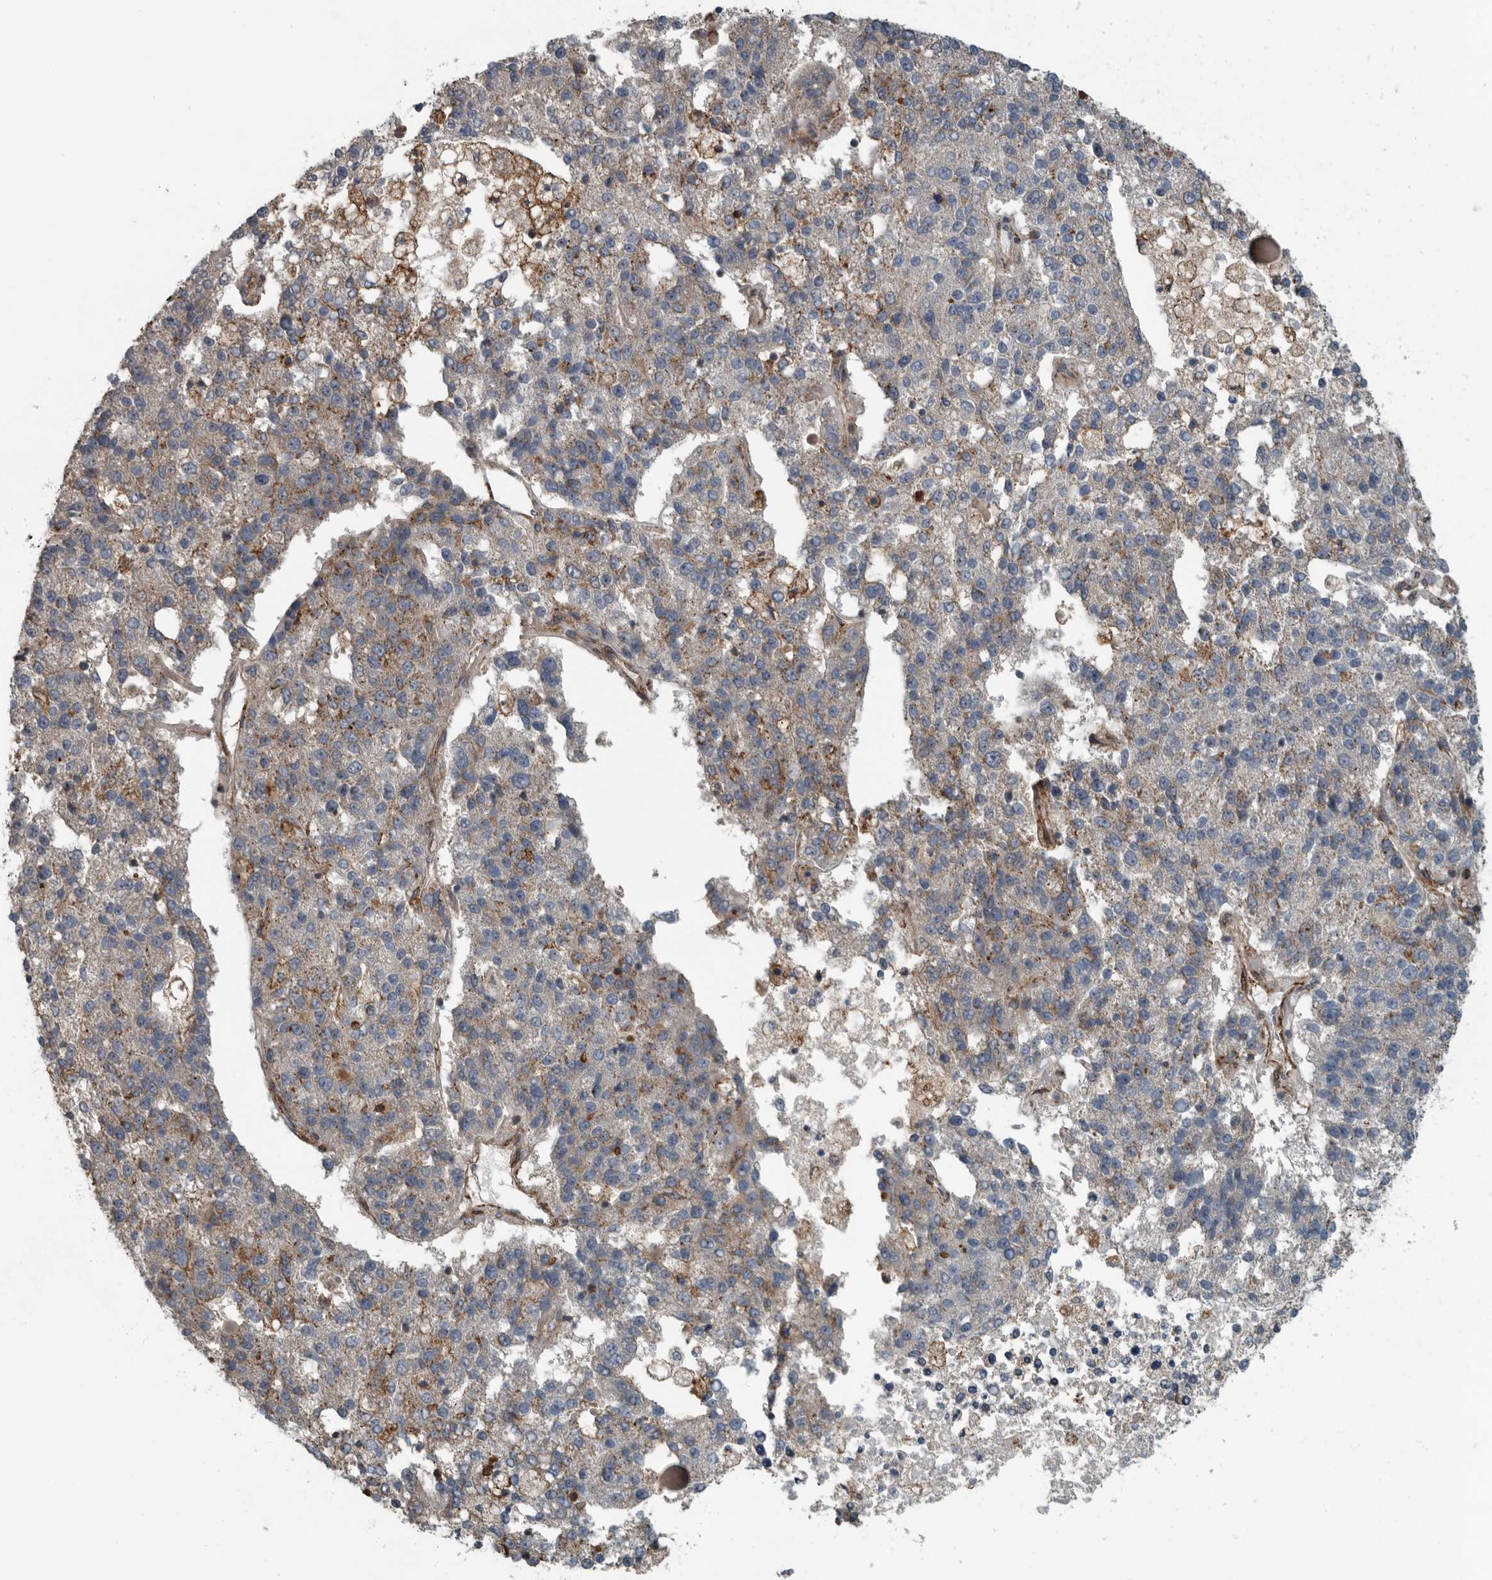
{"staining": {"intensity": "moderate", "quantity": "<25%", "location": "cytoplasmic/membranous"}, "tissue": "pancreatic cancer", "cell_type": "Tumor cells", "image_type": "cancer", "snomed": [{"axis": "morphology", "description": "Adenocarcinoma, NOS"}, {"axis": "topography", "description": "Pancreas"}], "caption": "Immunohistochemical staining of pancreatic cancer reveals low levels of moderate cytoplasmic/membranous expression in approximately <25% of tumor cells.", "gene": "AMFR", "patient": {"sex": "female", "age": 61}}